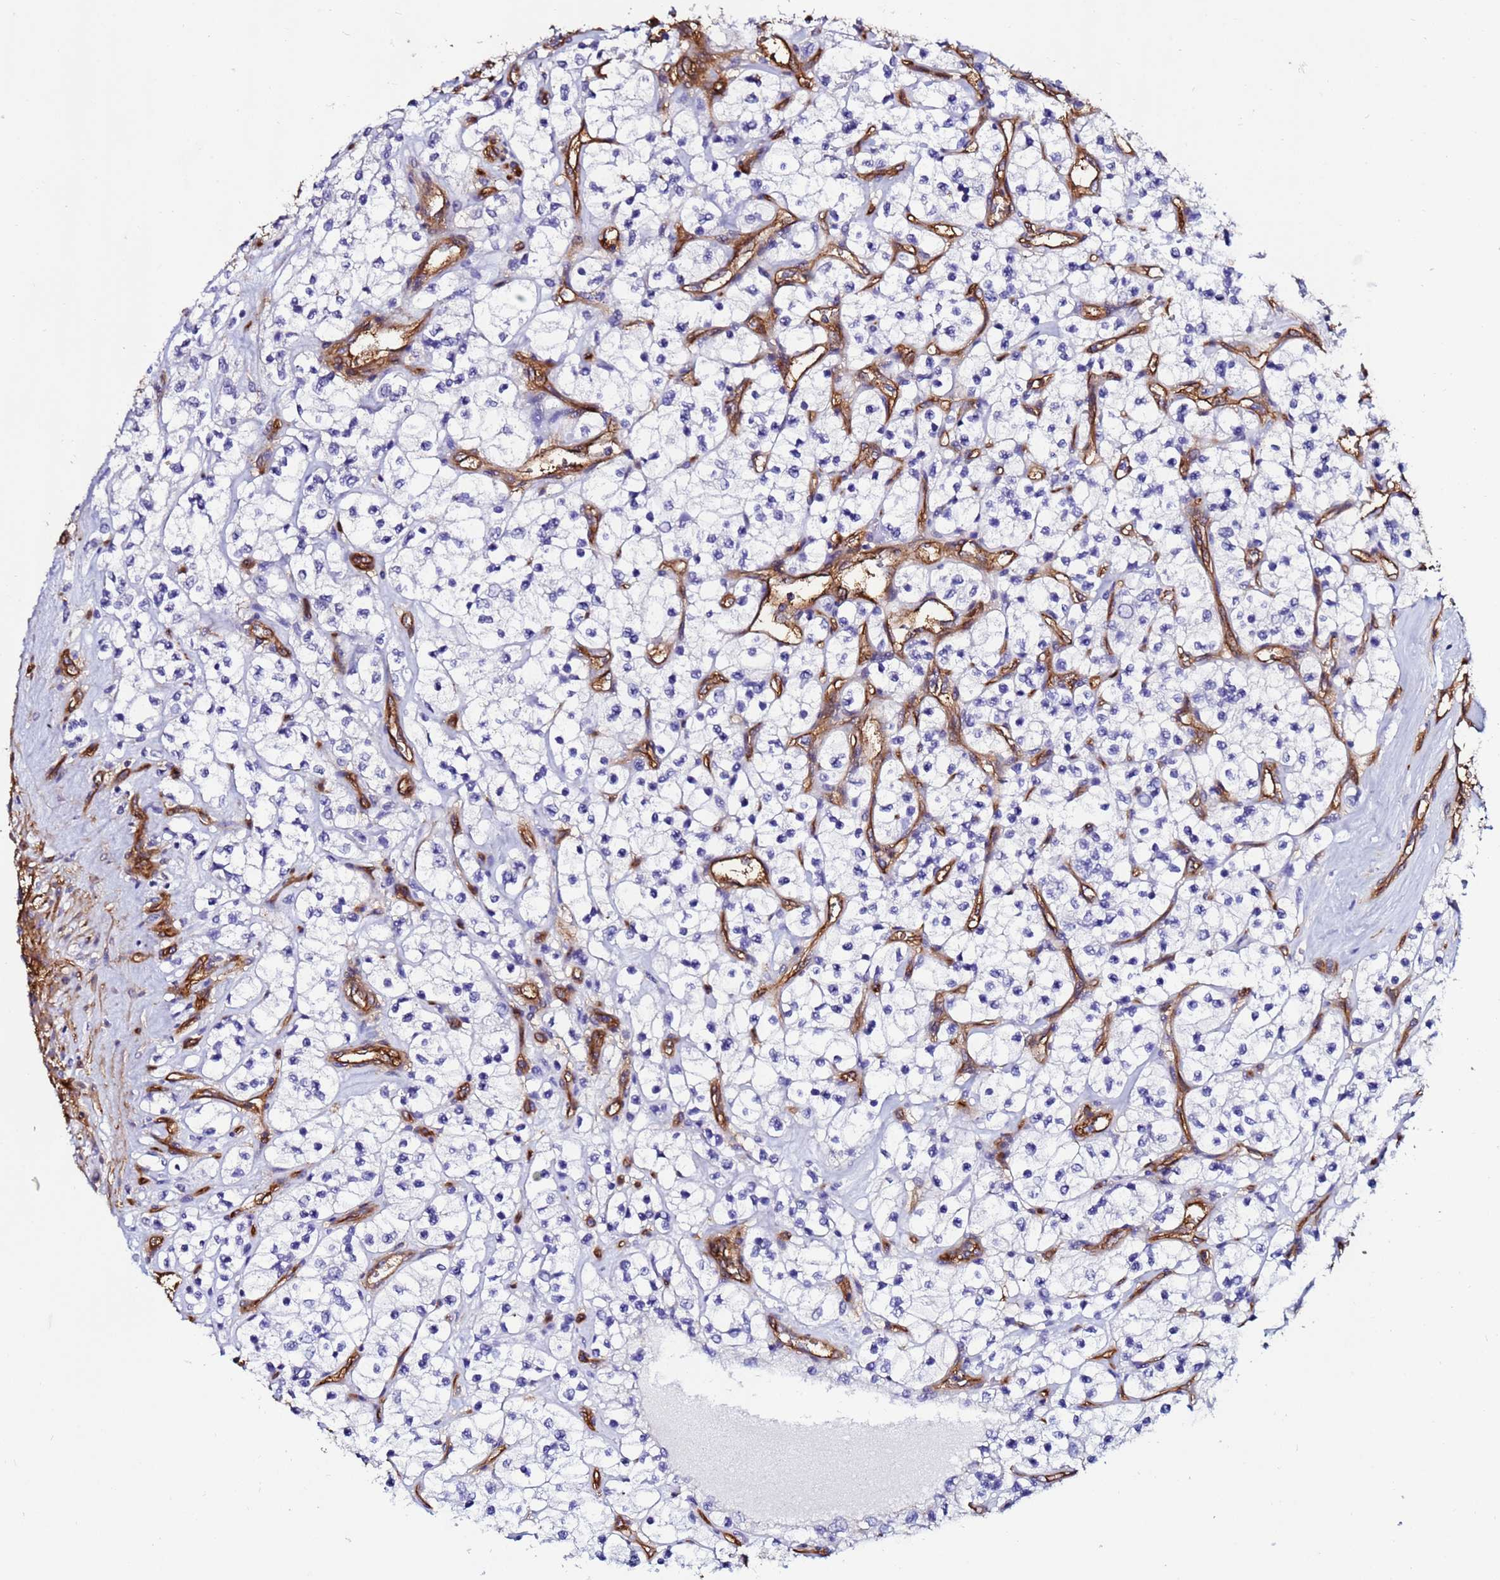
{"staining": {"intensity": "negative", "quantity": "none", "location": "none"}, "tissue": "renal cancer", "cell_type": "Tumor cells", "image_type": "cancer", "snomed": [{"axis": "morphology", "description": "Adenocarcinoma, NOS"}, {"axis": "topography", "description": "Kidney"}], "caption": "High power microscopy micrograph of an immunohistochemistry (IHC) histopathology image of renal adenocarcinoma, revealing no significant expression in tumor cells.", "gene": "DEFB104A", "patient": {"sex": "female", "age": 69}}